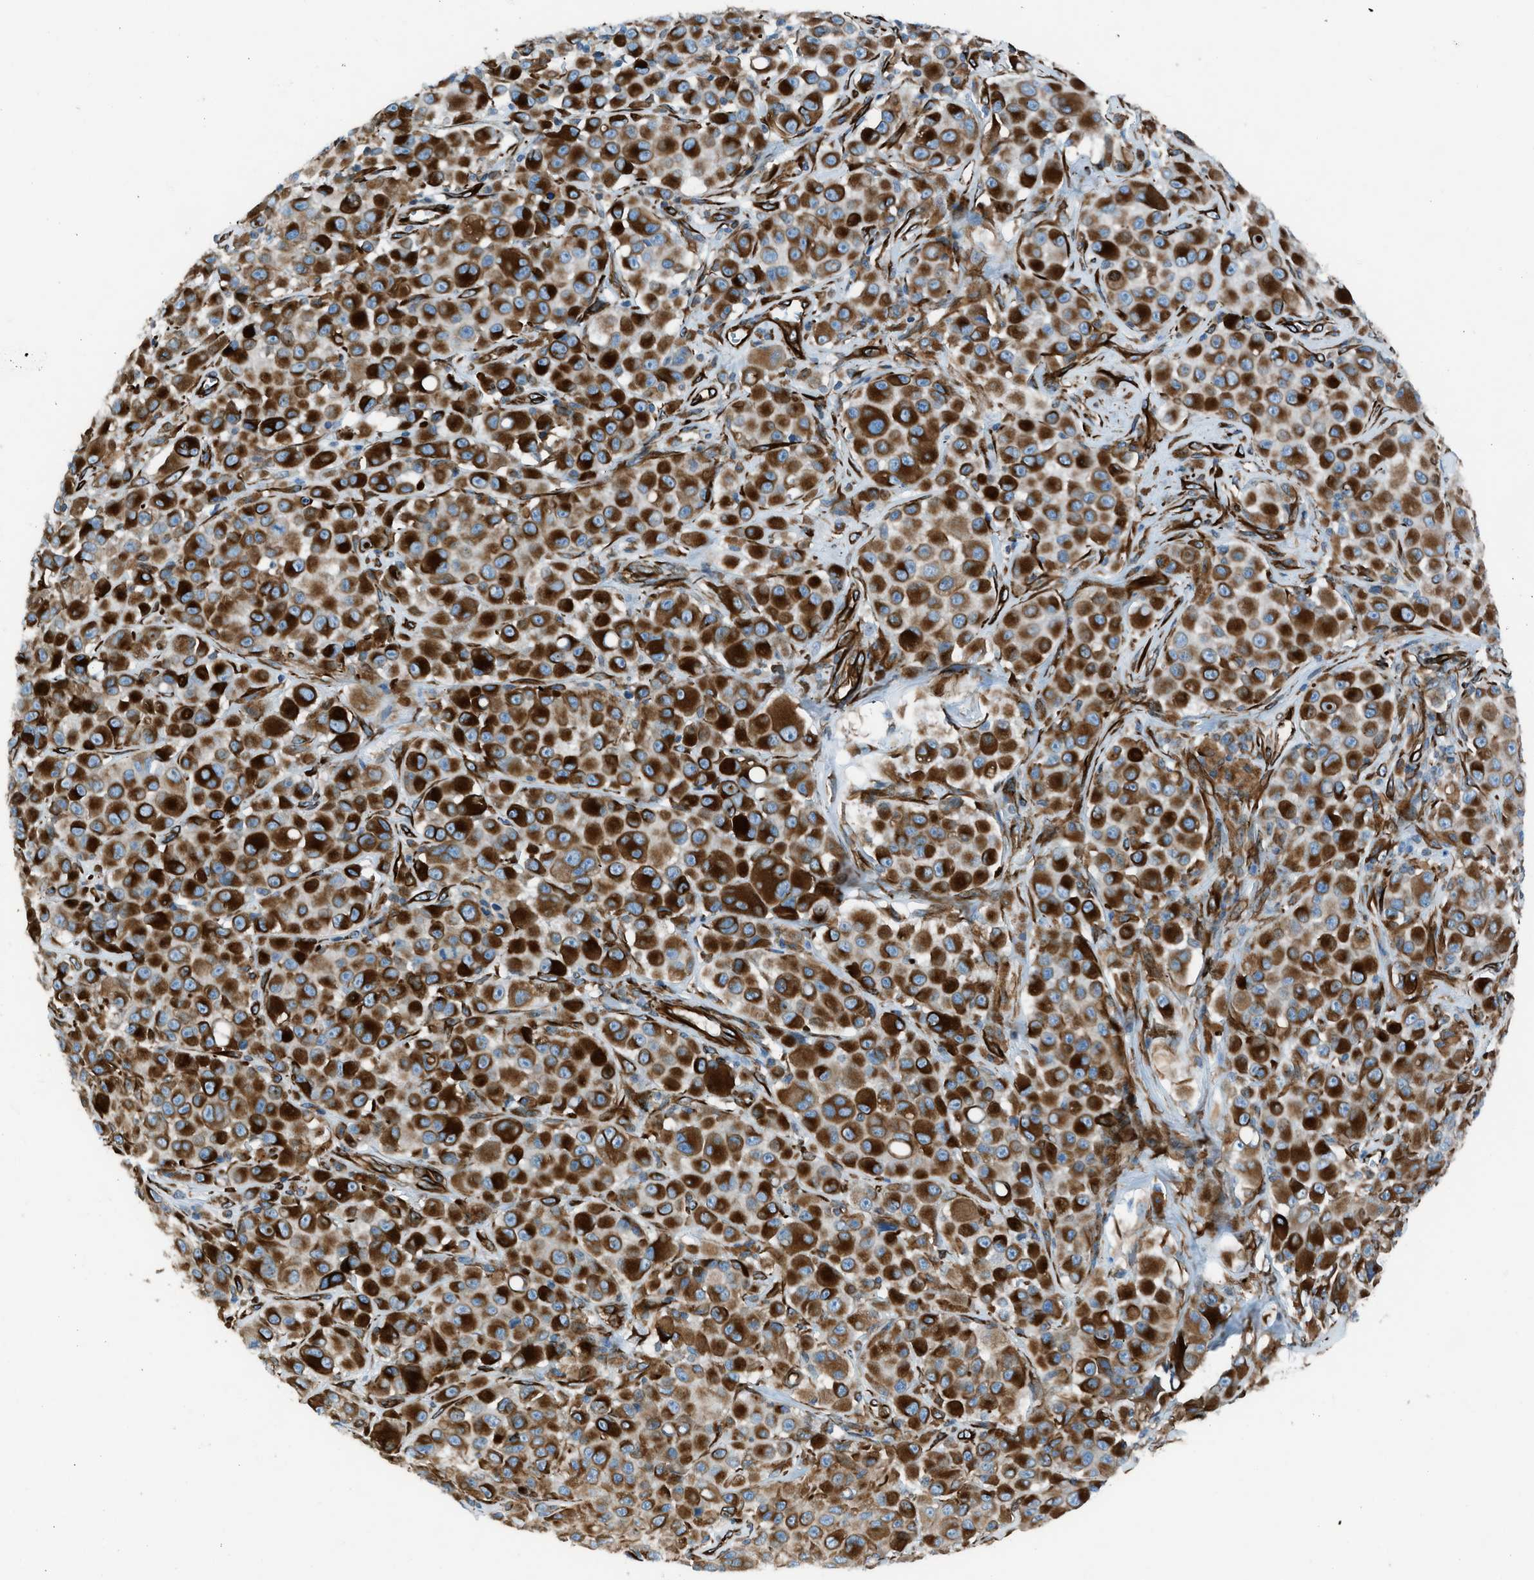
{"staining": {"intensity": "strong", "quantity": ">75%", "location": "cytoplasmic/membranous"}, "tissue": "melanoma", "cell_type": "Tumor cells", "image_type": "cancer", "snomed": [{"axis": "morphology", "description": "Malignant melanoma, NOS"}, {"axis": "topography", "description": "Skin"}], "caption": "Strong cytoplasmic/membranous staining is present in about >75% of tumor cells in melanoma.", "gene": "CABP7", "patient": {"sex": "male", "age": 84}}